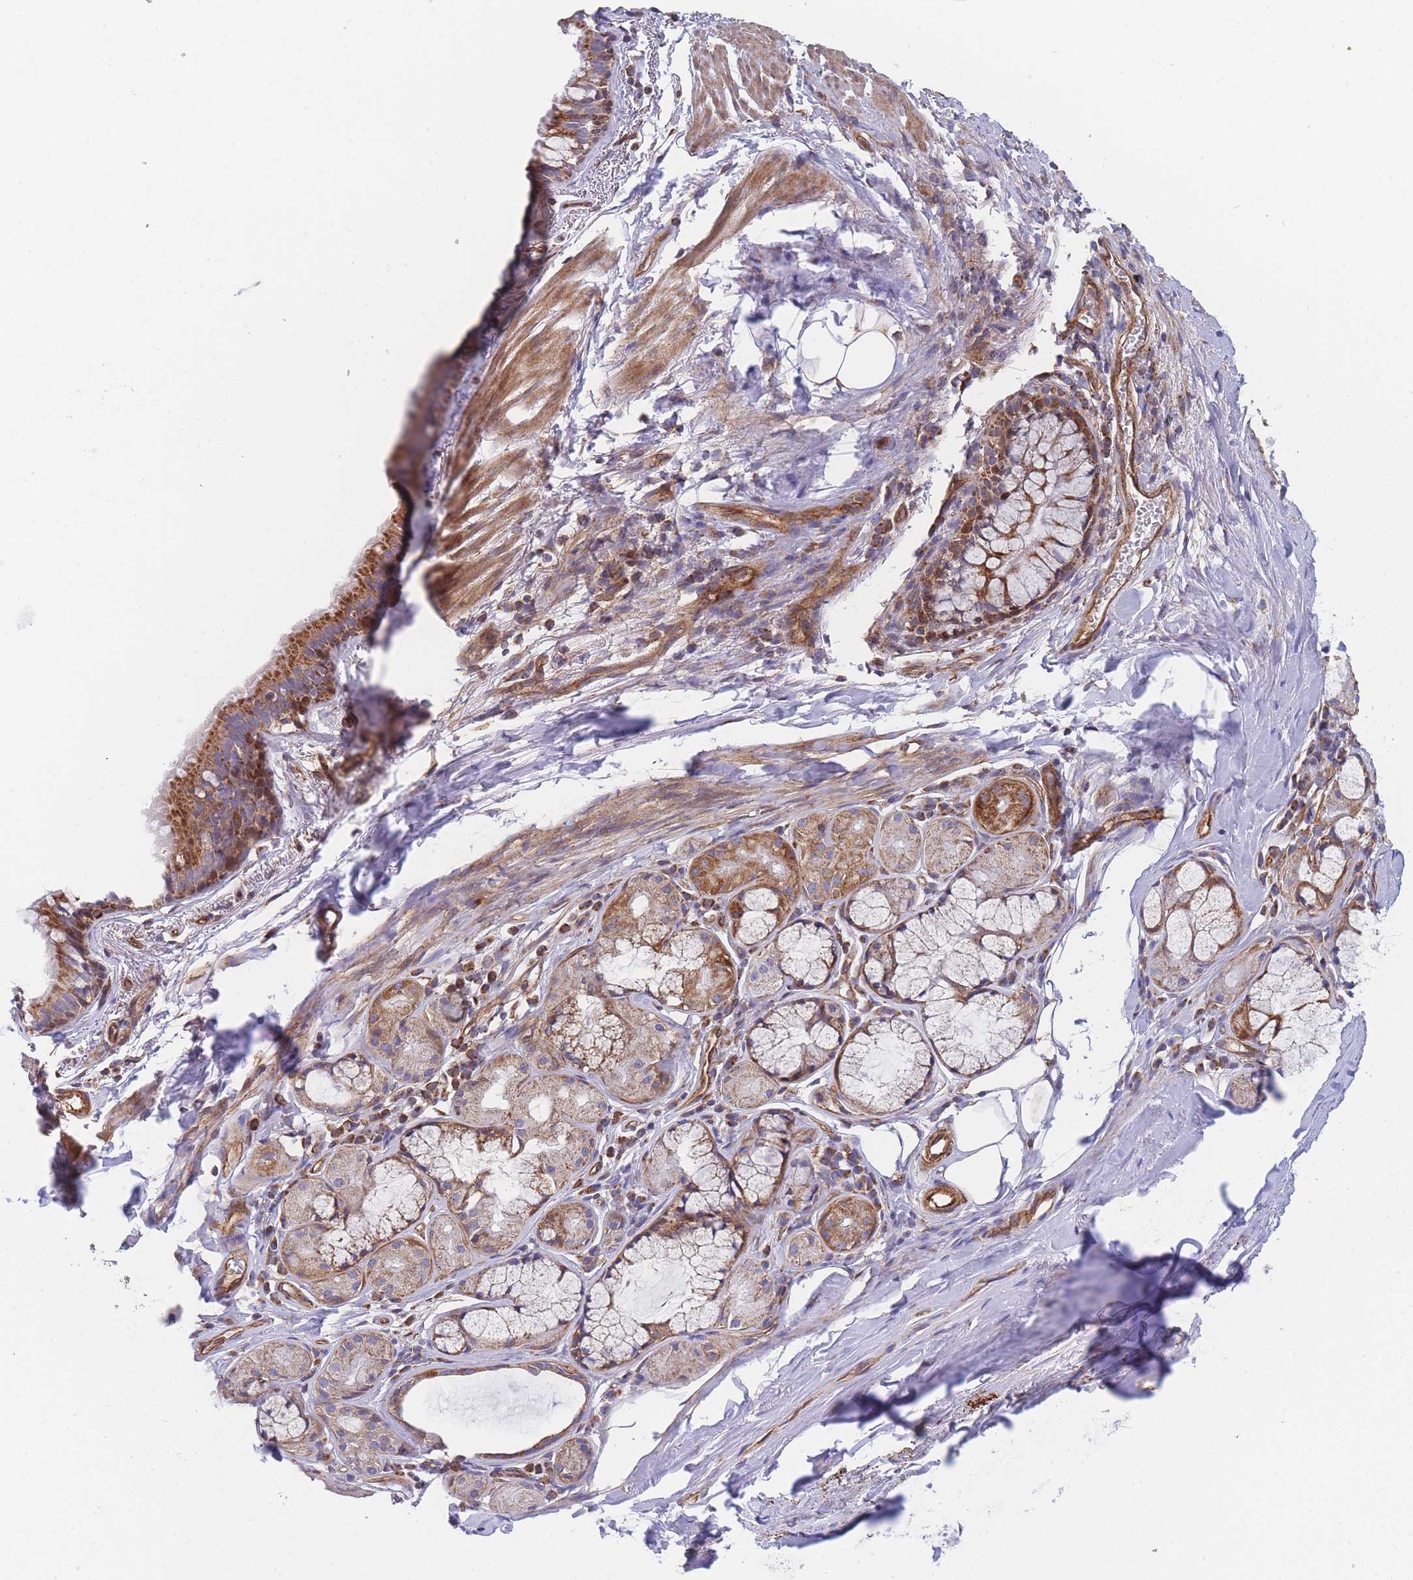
{"staining": {"intensity": "strong", "quantity": ">75%", "location": "cytoplasmic/membranous"}, "tissue": "bronchus", "cell_type": "Respiratory epithelial cells", "image_type": "normal", "snomed": [{"axis": "morphology", "description": "Normal tissue, NOS"}, {"axis": "topography", "description": "Cartilage tissue"}], "caption": "Brown immunohistochemical staining in benign bronchus displays strong cytoplasmic/membranous positivity in about >75% of respiratory epithelial cells.", "gene": "MTRES1", "patient": {"sex": "male", "age": 63}}